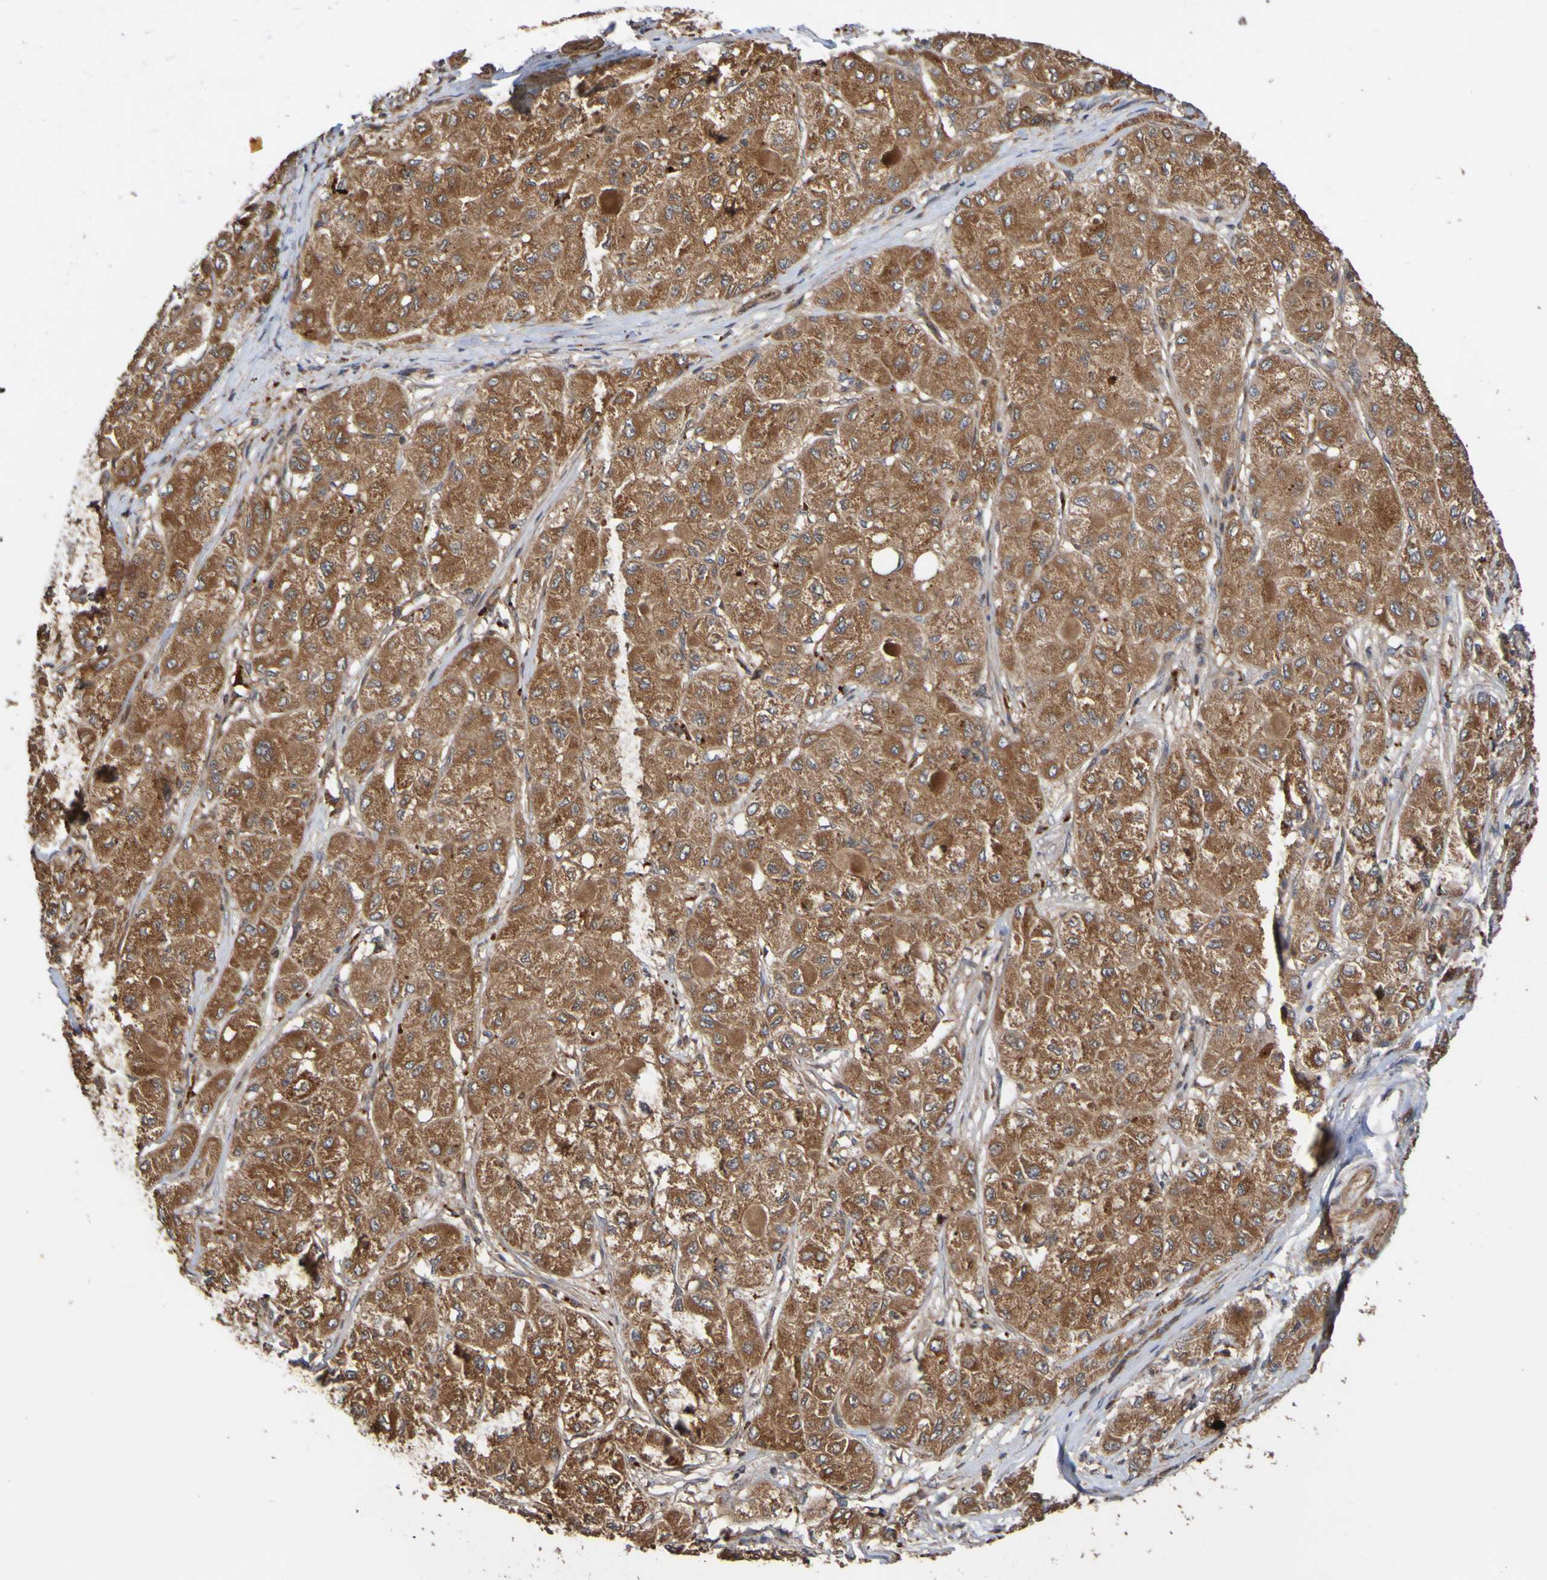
{"staining": {"intensity": "moderate", "quantity": ">75%", "location": "cytoplasmic/membranous"}, "tissue": "liver cancer", "cell_type": "Tumor cells", "image_type": "cancer", "snomed": [{"axis": "morphology", "description": "Carcinoma, Hepatocellular, NOS"}, {"axis": "topography", "description": "Liver"}], "caption": "Approximately >75% of tumor cells in human hepatocellular carcinoma (liver) demonstrate moderate cytoplasmic/membranous protein positivity as visualized by brown immunohistochemical staining.", "gene": "UCN", "patient": {"sex": "male", "age": 80}}